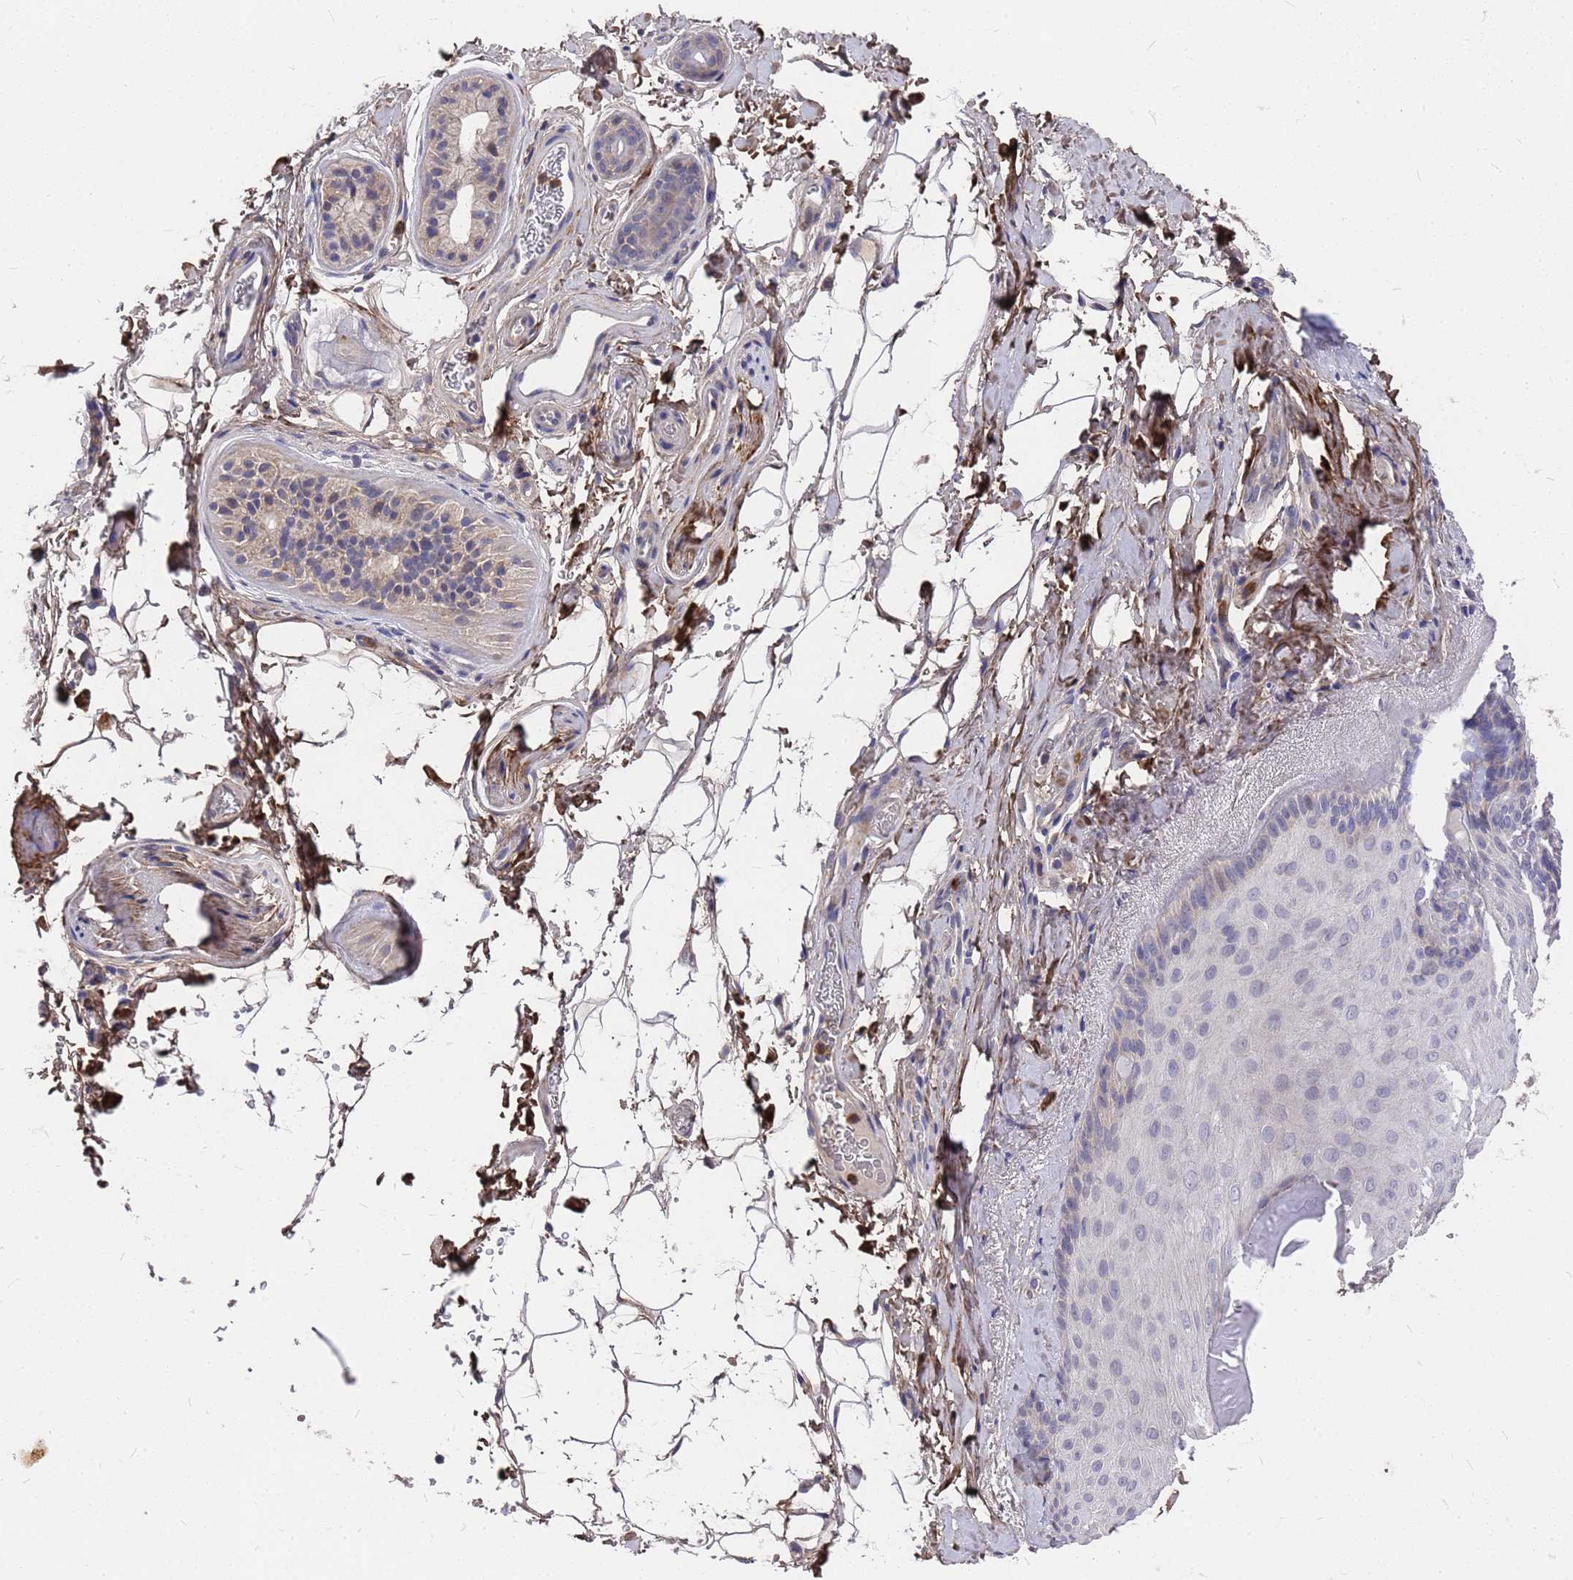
{"staining": {"intensity": "negative", "quantity": "none", "location": "none"}, "tissue": "skin", "cell_type": "Epidermal cells", "image_type": "normal", "snomed": [{"axis": "morphology", "description": "Normal tissue, NOS"}, {"axis": "topography", "description": "Anal"}], "caption": "High power microscopy histopathology image of an immunohistochemistry (IHC) photomicrograph of normal skin, revealing no significant expression in epidermal cells.", "gene": "ZNF717", "patient": {"sex": "male", "age": 44}}